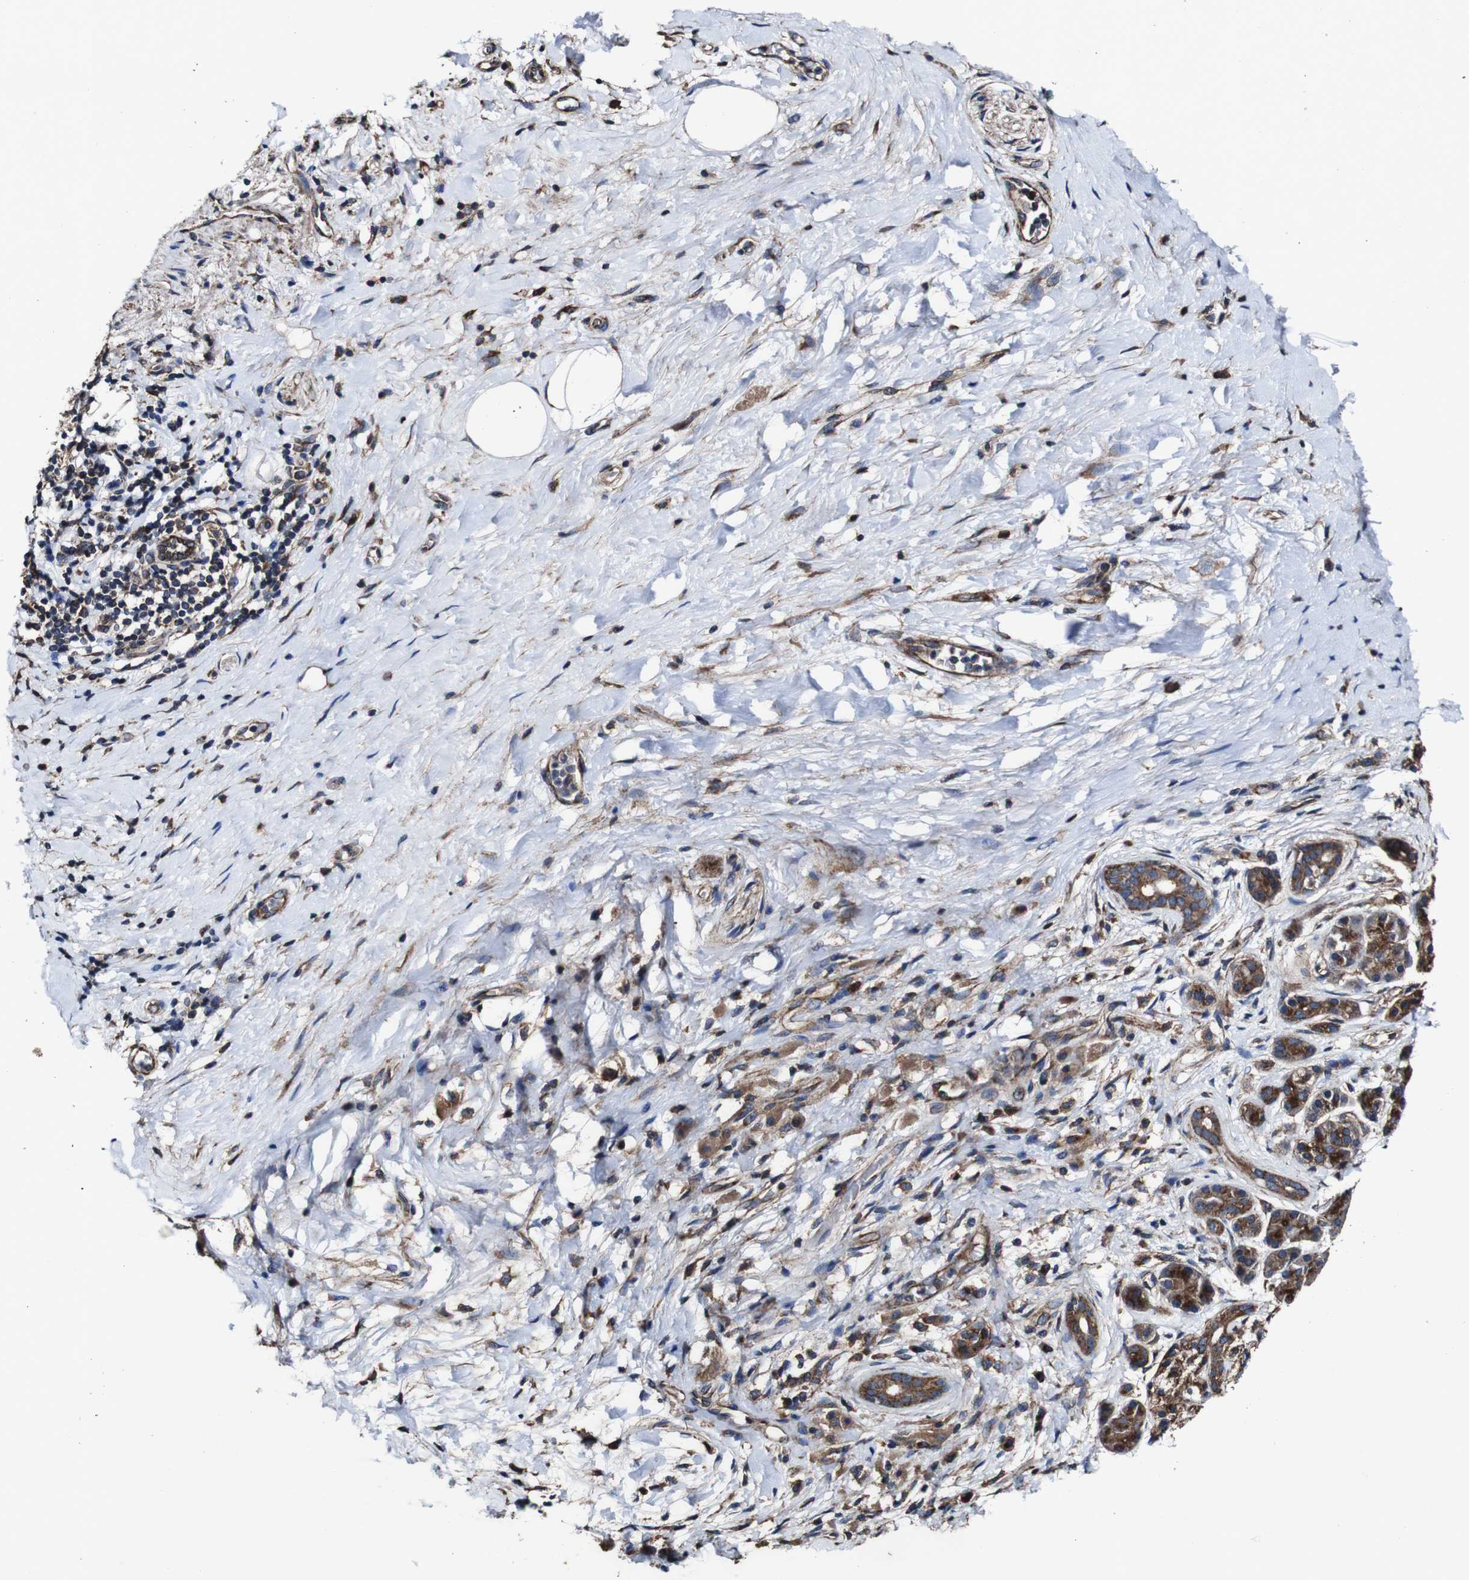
{"staining": {"intensity": "strong", "quantity": ">75%", "location": "cytoplasmic/membranous"}, "tissue": "pancreatic cancer", "cell_type": "Tumor cells", "image_type": "cancer", "snomed": [{"axis": "morphology", "description": "Adenocarcinoma, NOS"}, {"axis": "topography", "description": "Pancreas"}], "caption": "Adenocarcinoma (pancreatic) stained for a protein displays strong cytoplasmic/membranous positivity in tumor cells. (brown staining indicates protein expression, while blue staining denotes nuclei).", "gene": "CSF1R", "patient": {"sex": "male", "age": 55}}